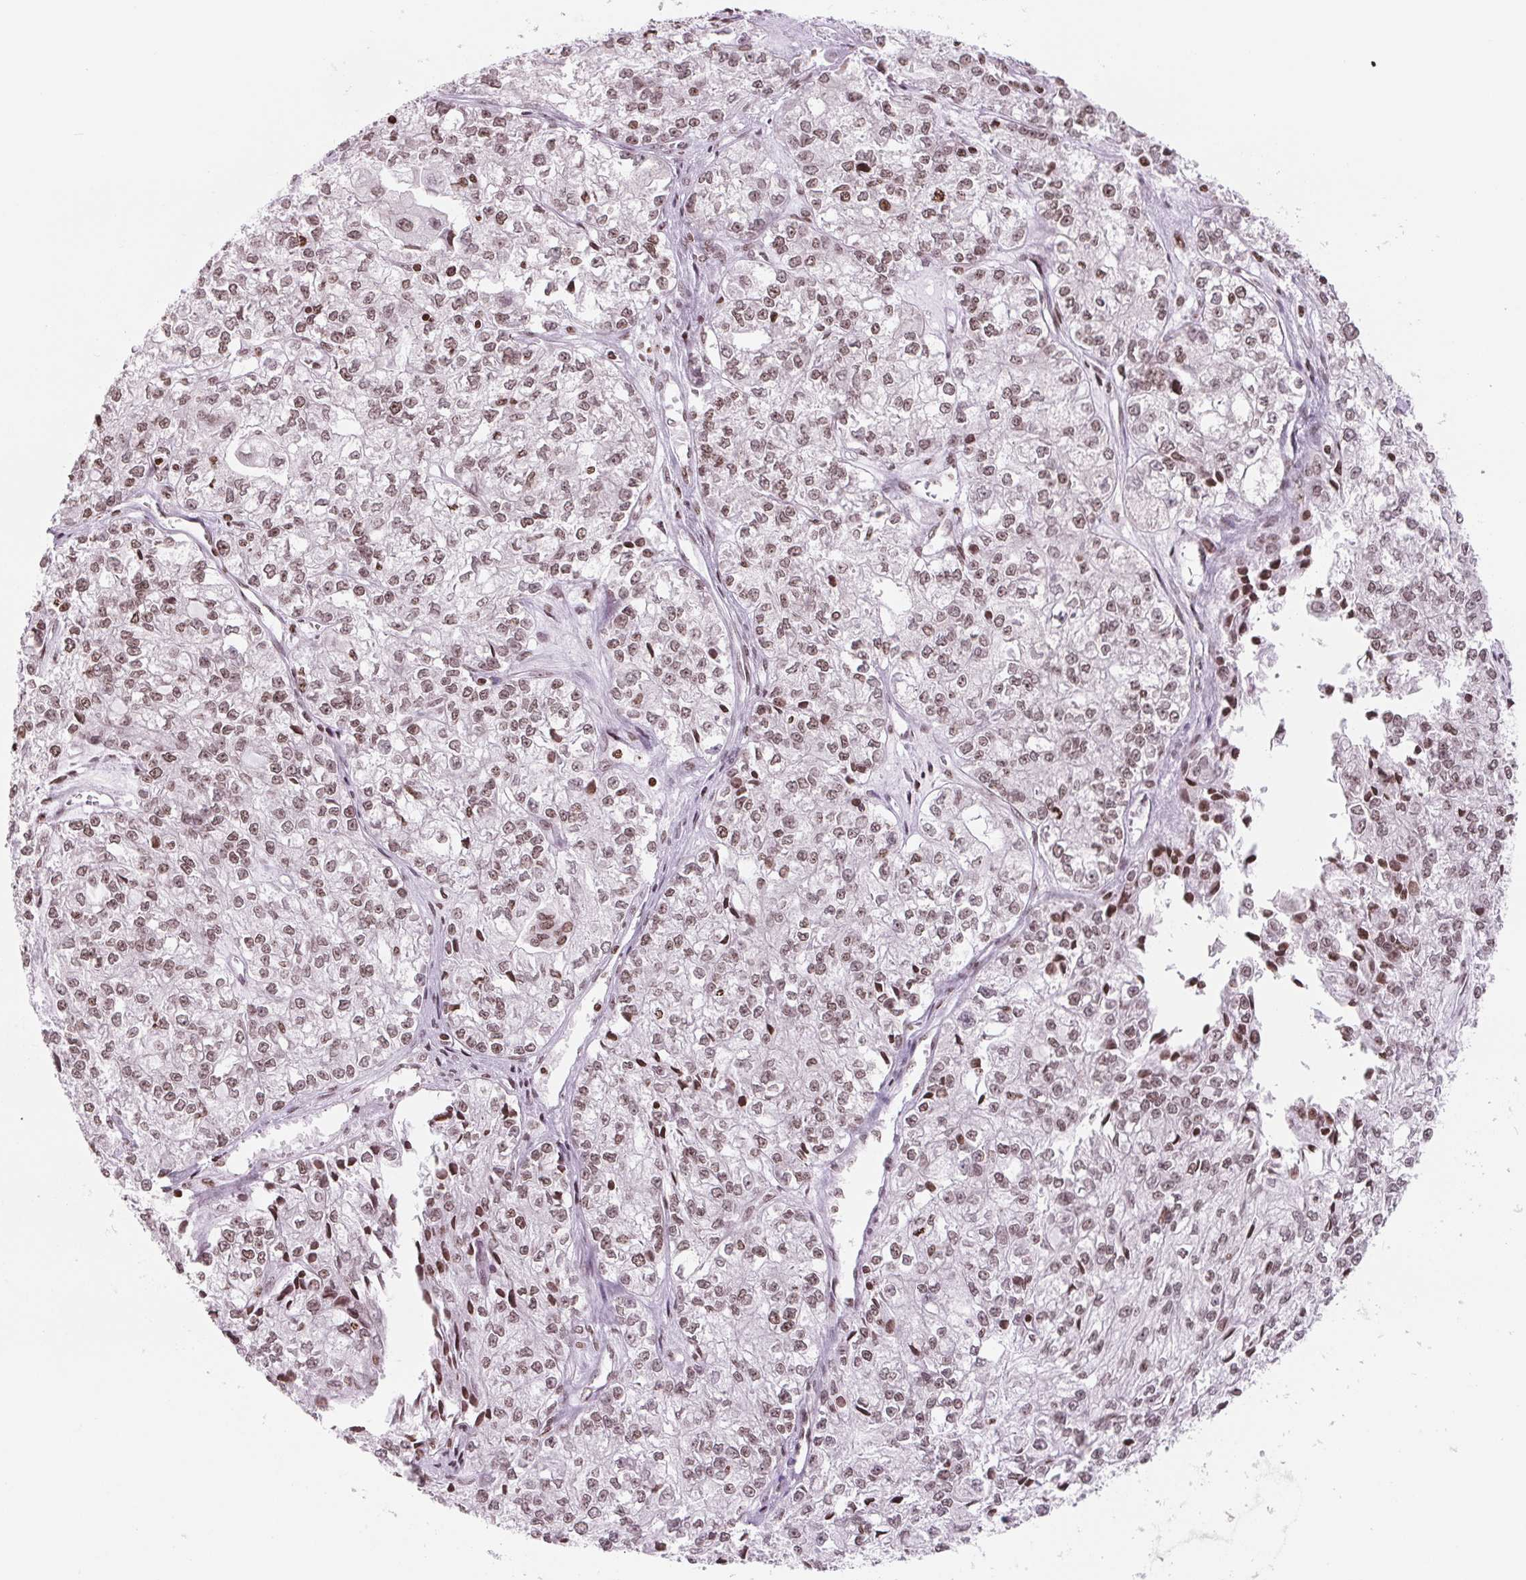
{"staining": {"intensity": "moderate", "quantity": ">75%", "location": "nuclear"}, "tissue": "ovarian cancer", "cell_type": "Tumor cells", "image_type": "cancer", "snomed": [{"axis": "morphology", "description": "Carcinoma, endometroid"}, {"axis": "topography", "description": "Ovary"}], "caption": "Protein positivity by IHC exhibits moderate nuclear expression in approximately >75% of tumor cells in ovarian endometroid carcinoma.", "gene": "SMIM12", "patient": {"sex": "female", "age": 64}}